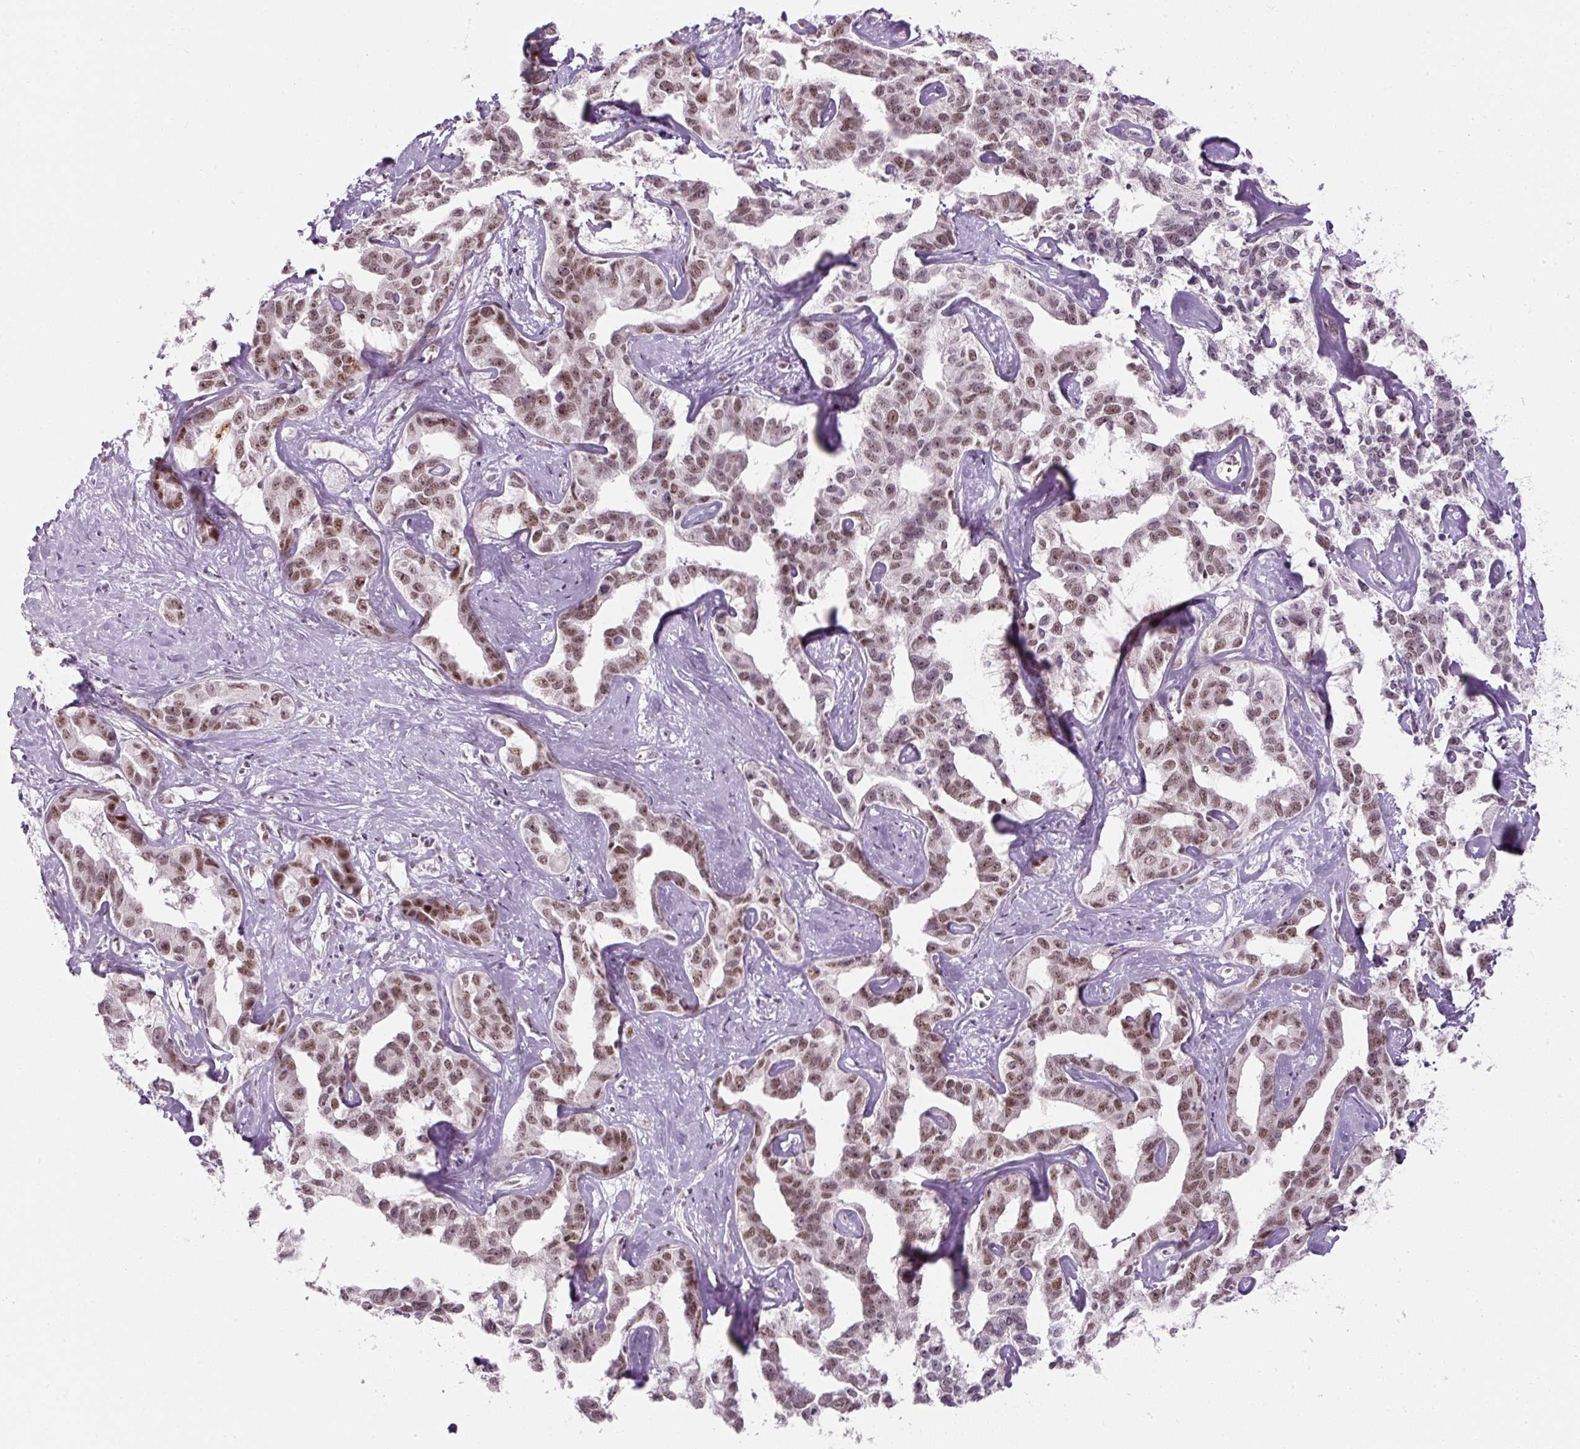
{"staining": {"intensity": "moderate", "quantity": ">75%", "location": "nuclear"}, "tissue": "liver cancer", "cell_type": "Tumor cells", "image_type": "cancer", "snomed": [{"axis": "morphology", "description": "Cholangiocarcinoma"}, {"axis": "topography", "description": "Liver"}], "caption": "A micrograph of human cholangiocarcinoma (liver) stained for a protein displays moderate nuclear brown staining in tumor cells.", "gene": "U2AF2", "patient": {"sex": "male", "age": 59}}